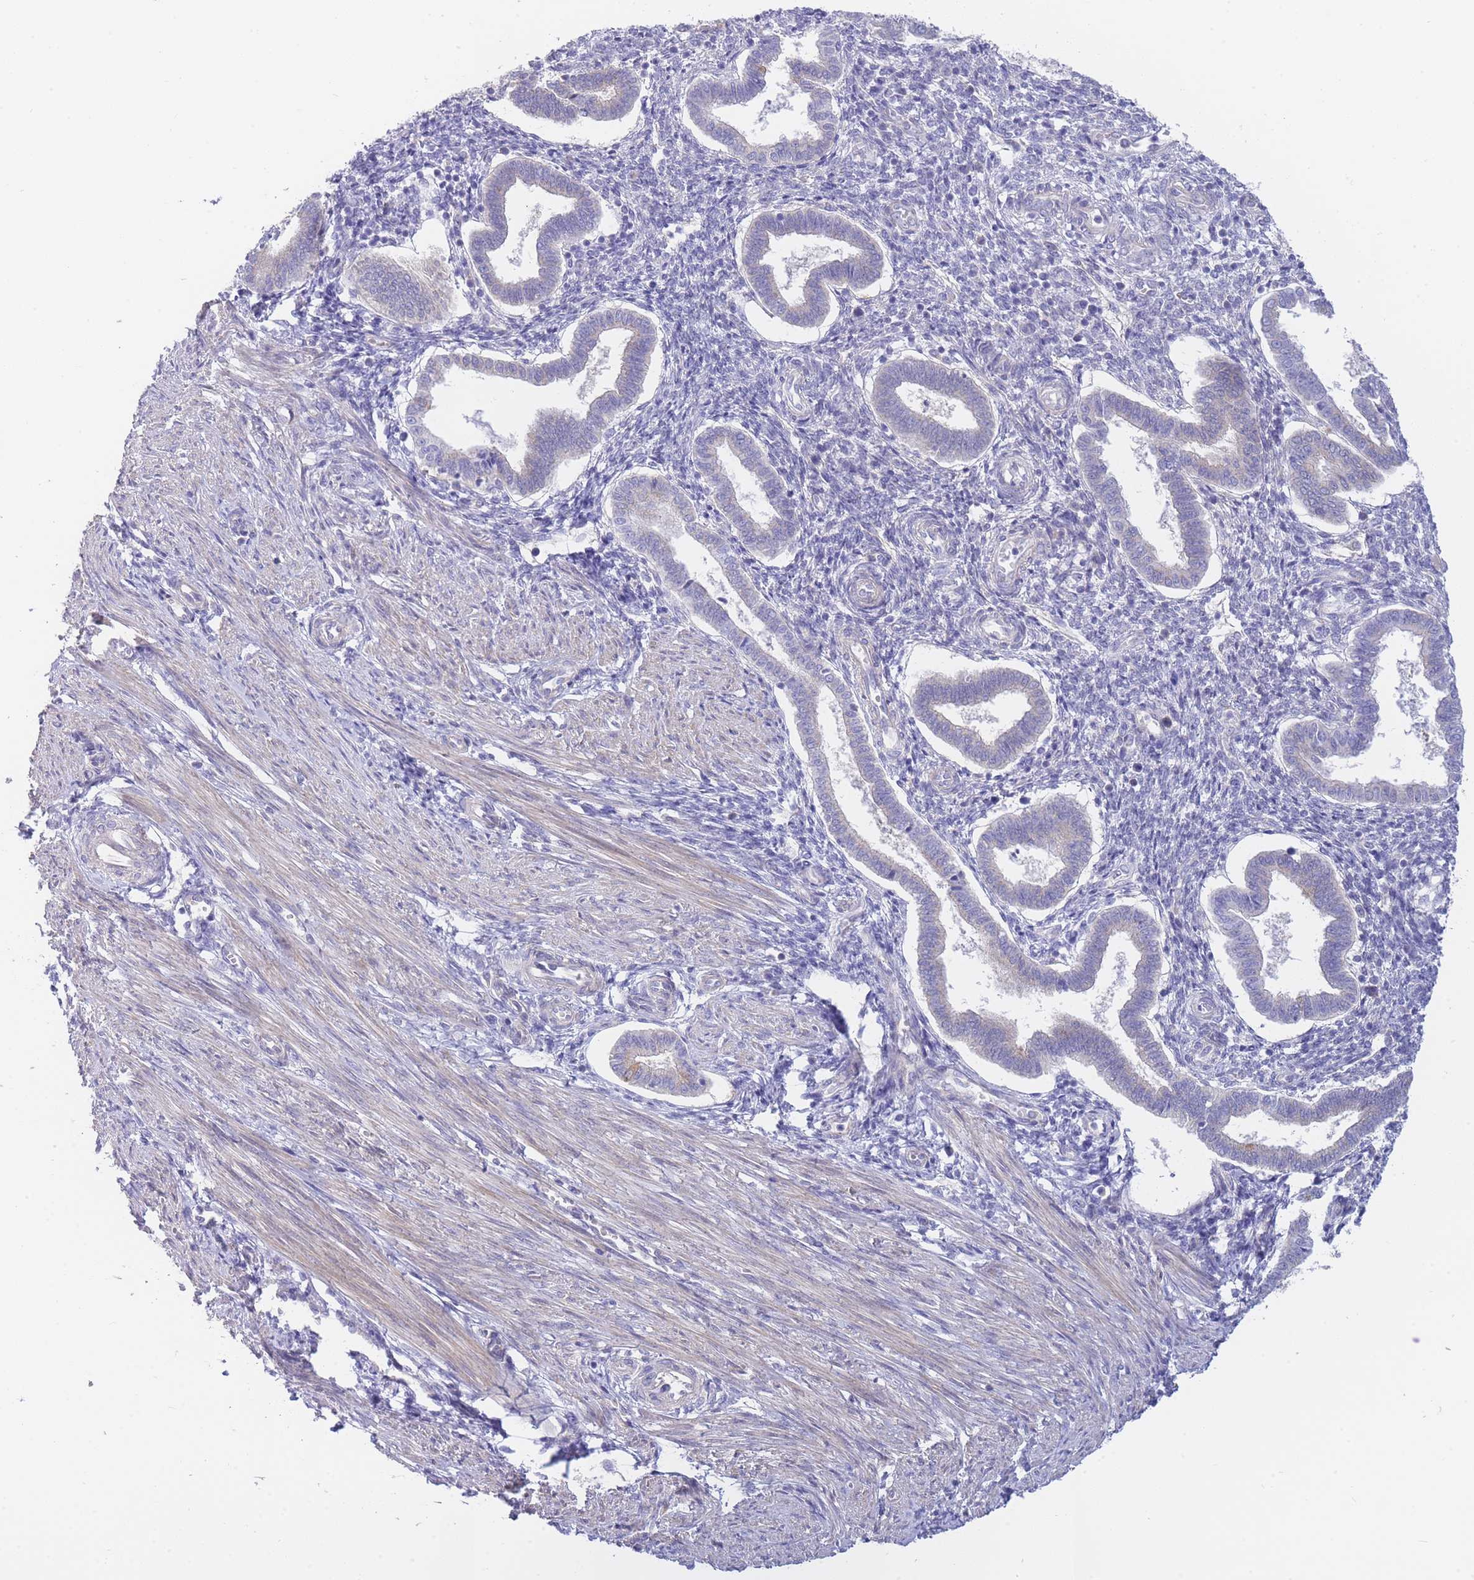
{"staining": {"intensity": "negative", "quantity": "none", "location": "none"}, "tissue": "endometrium", "cell_type": "Cells in endometrial stroma", "image_type": "normal", "snomed": [{"axis": "morphology", "description": "Normal tissue, NOS"}, {"axis": "topography", "description": "Endometrium"}], "caption": "This is an immunohistochemistry histopathology image of benign human endometrium. There is no staining in cells in endometrial stroma.", "gene": "SUGT1", "patient": {"sex": "female", "age": 24}}